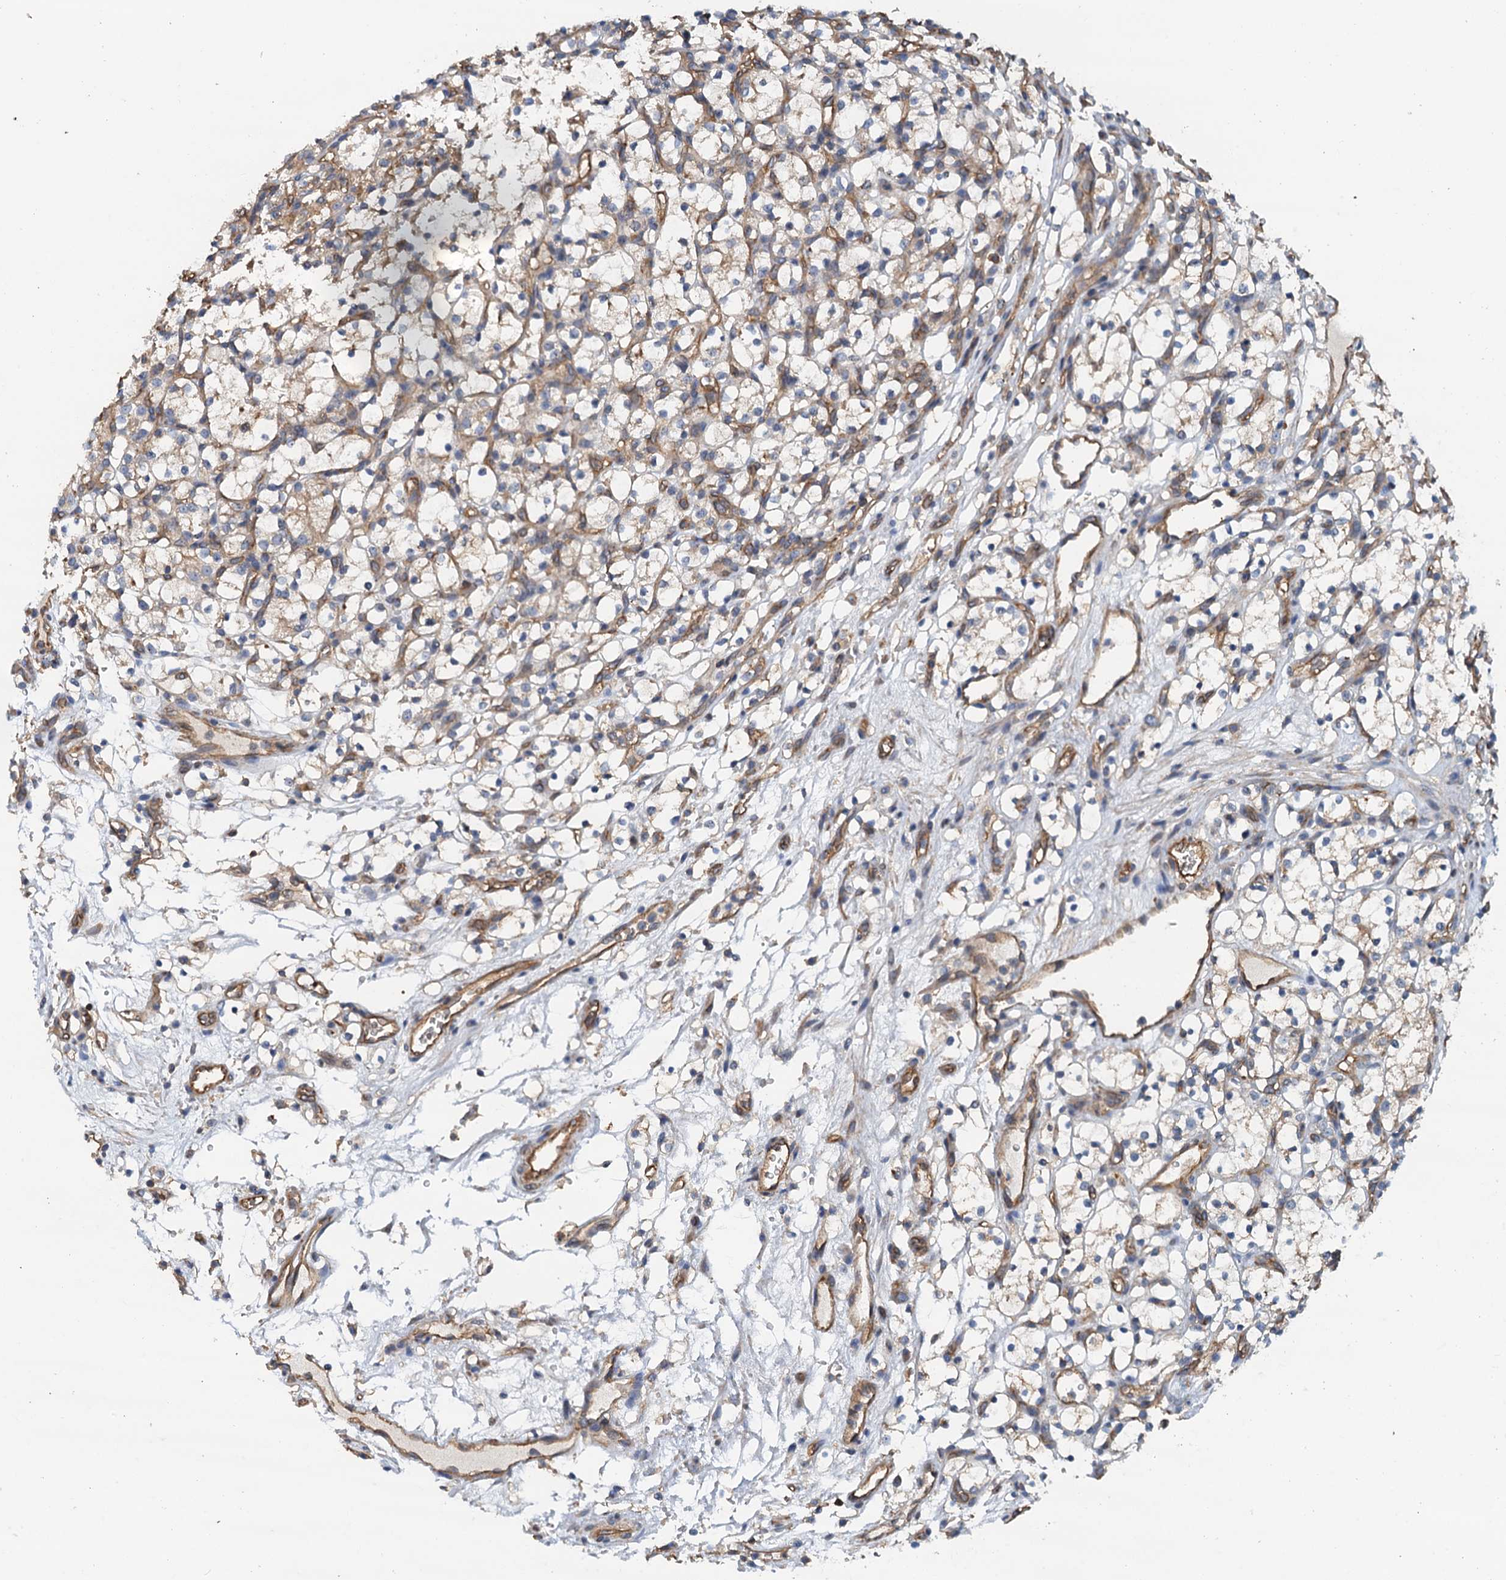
{"staining": {"intensity": "weak", "quantity": "<25%", "location": "cytoplasmic/membranous"}, "tissue": "renal cancer", "cell_type": "Tumor cells", "image_type": "cancer", "snomed": [{"axis": "morphology", "description": "Adenocarcinoma, NOS"}, {"axis": "topography", "description": "Kidney"}], "caption": "The IHC photomicrograph has no significant expression in tumor cells of renal cancer (adenocarcinoma) tissue. (DAB immunohistochemistry, high magnification).", "gene": "ROGDI", "patient": {"sex": "female", "age": 69}}